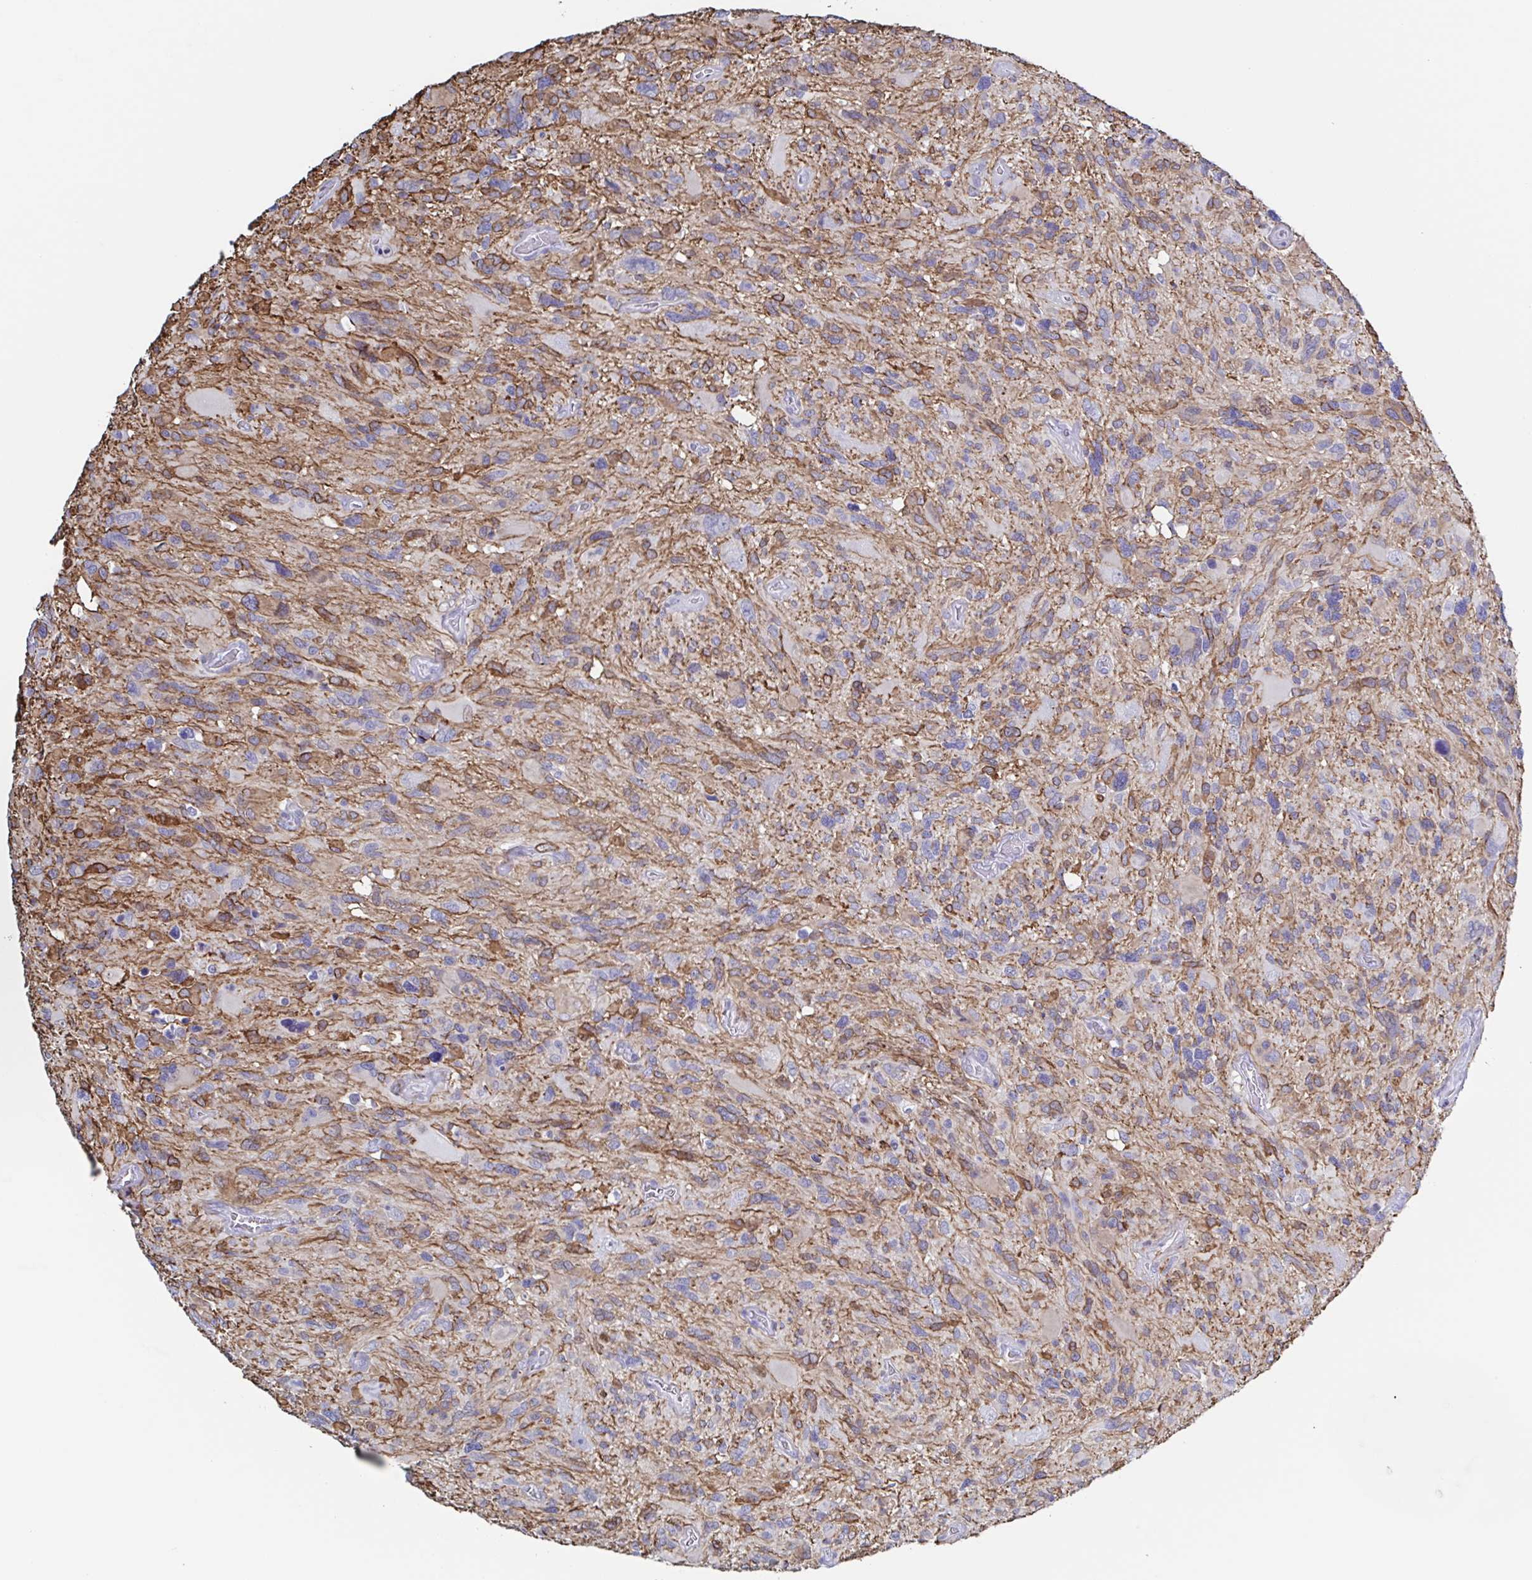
{"staining": {"intensity": "weak", "quantity": "<25%", "location": "cytoplasmic/membranous"}, "tissue": "glioma", "cell_type": "Tumor cells", "image_type": "cancer", "snomed": [{"axis": "morphology", "description": "Glioma, malignant, High grade"}, {"axis": "topography", "description": "Brain"}], "caption": "An image of malignant high-grade glioma stained for a protein displays no brown staining in tumor cells.", "gene": "PBOV1", "patient": {"sex": "male", "age": 49}}